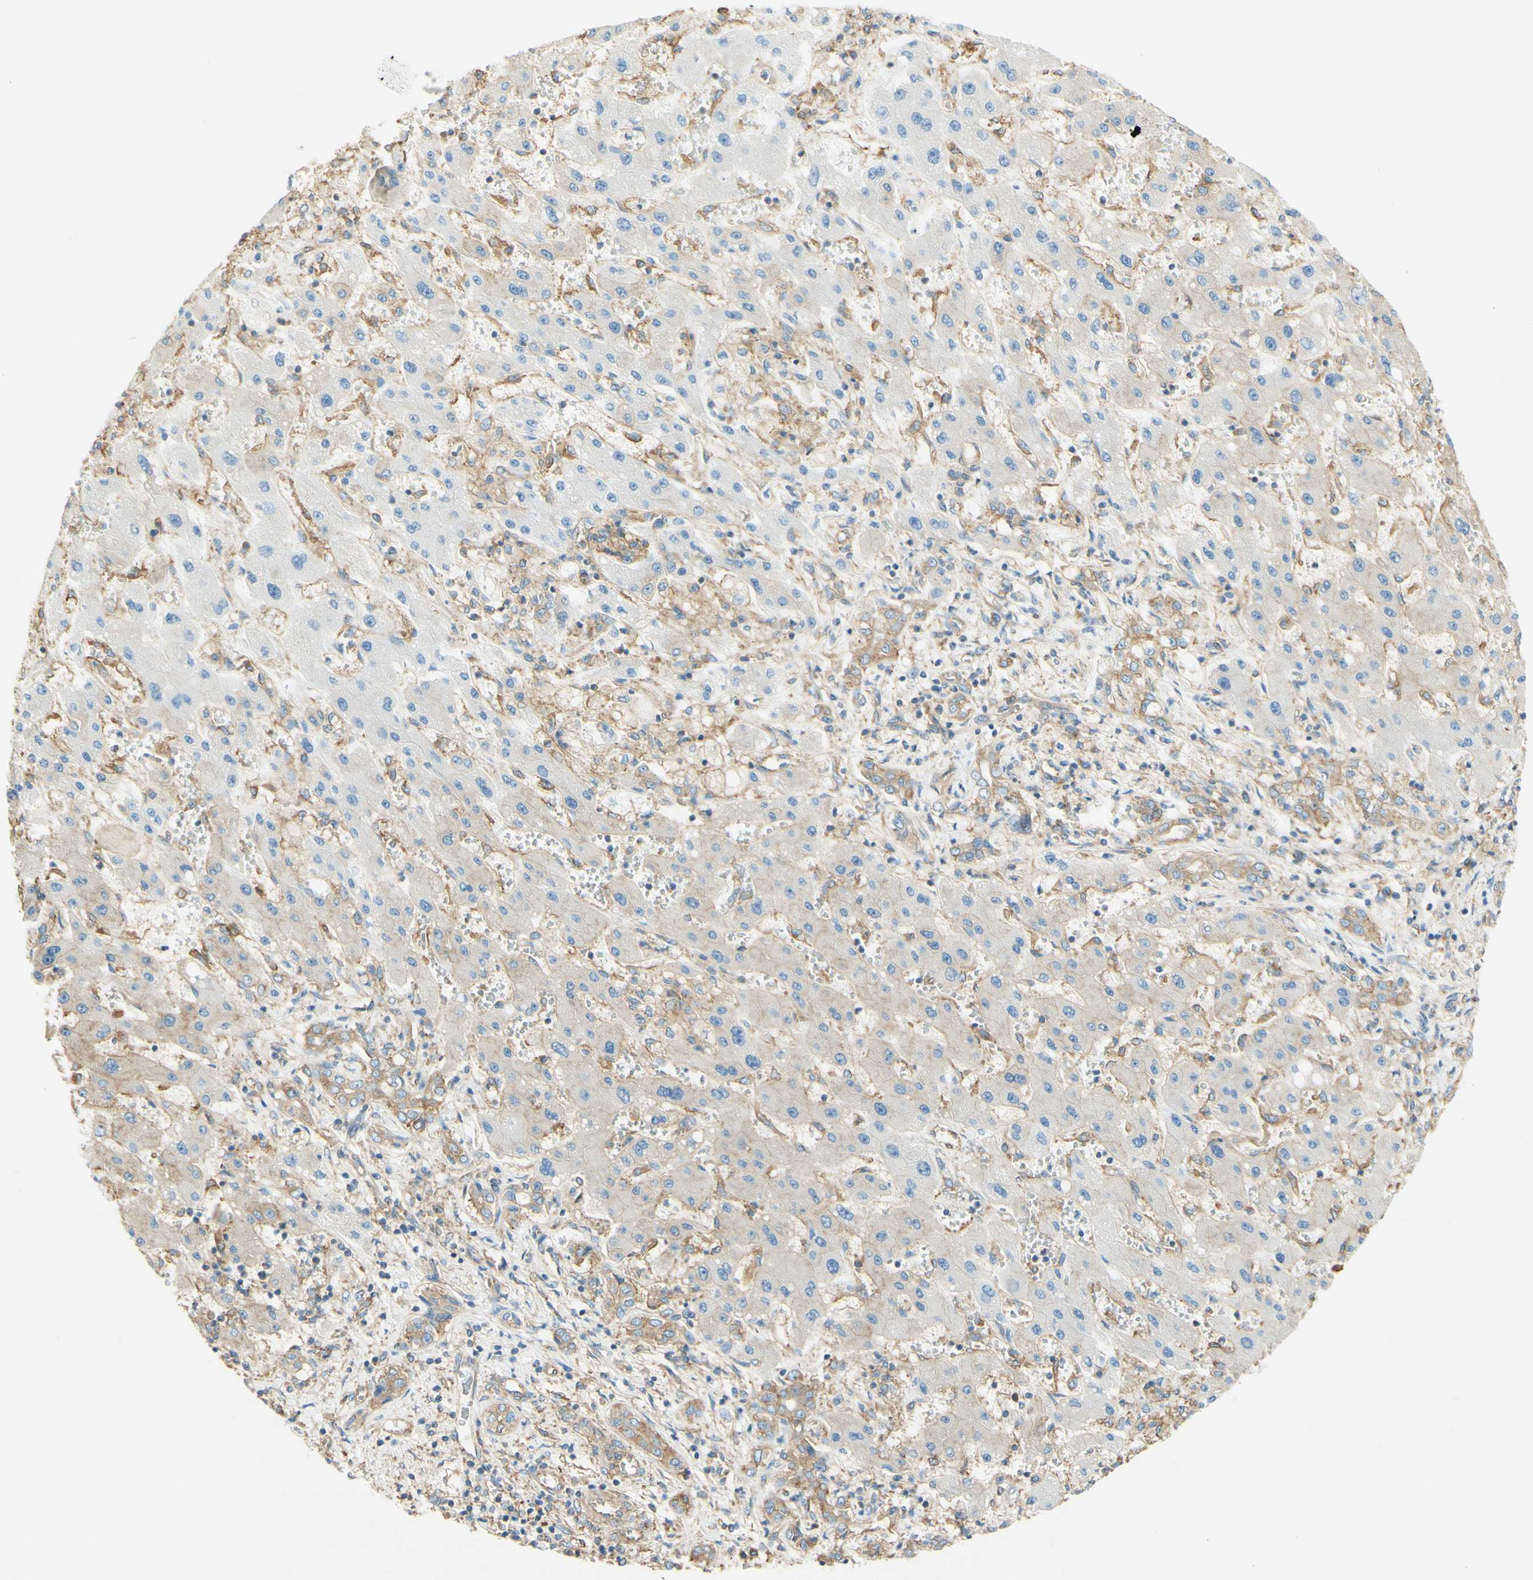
{"staining": {"intensity": "weak", "quantity": "25%-75%", "location": "cytoplasmic/membranous"}, "tissue": "liver cancer", "cell_type": "Tumor cells", "image_type": "cancer", "snomed": [{"axis": "morphology", "description": "Cholangiocarcinoma"}, {"axis": "topography", "description": "Liver"}], "caption": "Protein expression analysis of human liver cancer (cholangiocarcinoma) reveals weak cytoplasmic/membranous positivity in approximately 25%-75% of tumor cells.", "gene": "CLTC", "patient": {"sex": "male", "age": 50}}